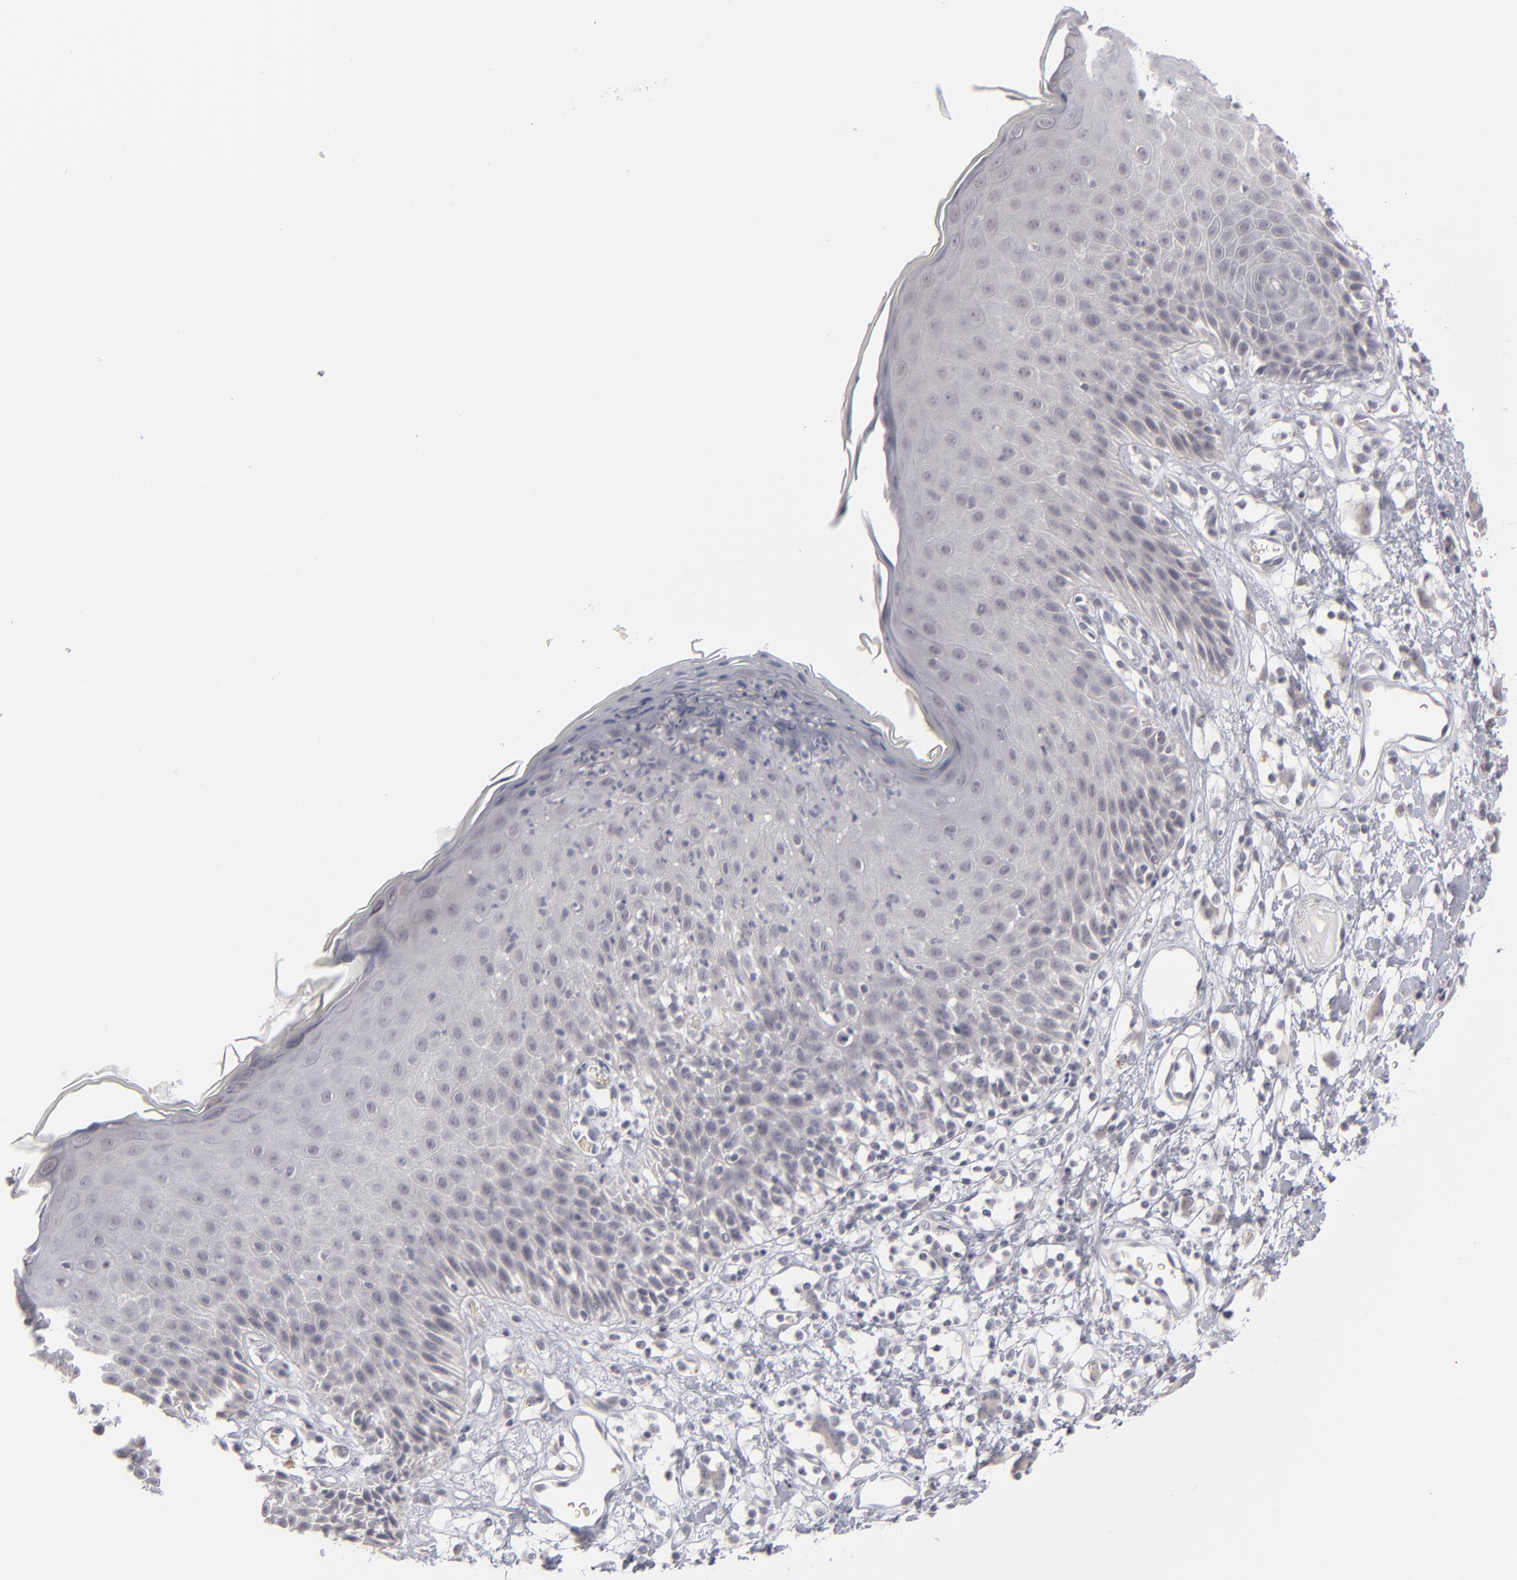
{"staining": {"intensity": "negative", "quantity": "none", "location": "none"}, "tissue": "skin", "cell_type": "Epidermal cells", "image_type": "normal", "snomed": [{"axis": "morphology", "description": "Normal tissue, NOS"}, {"axis": "topography", "description": "Vulva"}, {"axis": "topography", "description": "Peripheral nerve tissue"}], "caption": "Immunohistochemistry image of normal skin: skin stained with DAB displays no significant protein positivity in epidermal cells. The staining was performed using DAB to visualize the protein expression in brown, while the nuclei were stained in blue with hematoxylin (Magnification: 20x).", "gene": "KIAA1210", "patient": {"sex": "female", "age": 68}}